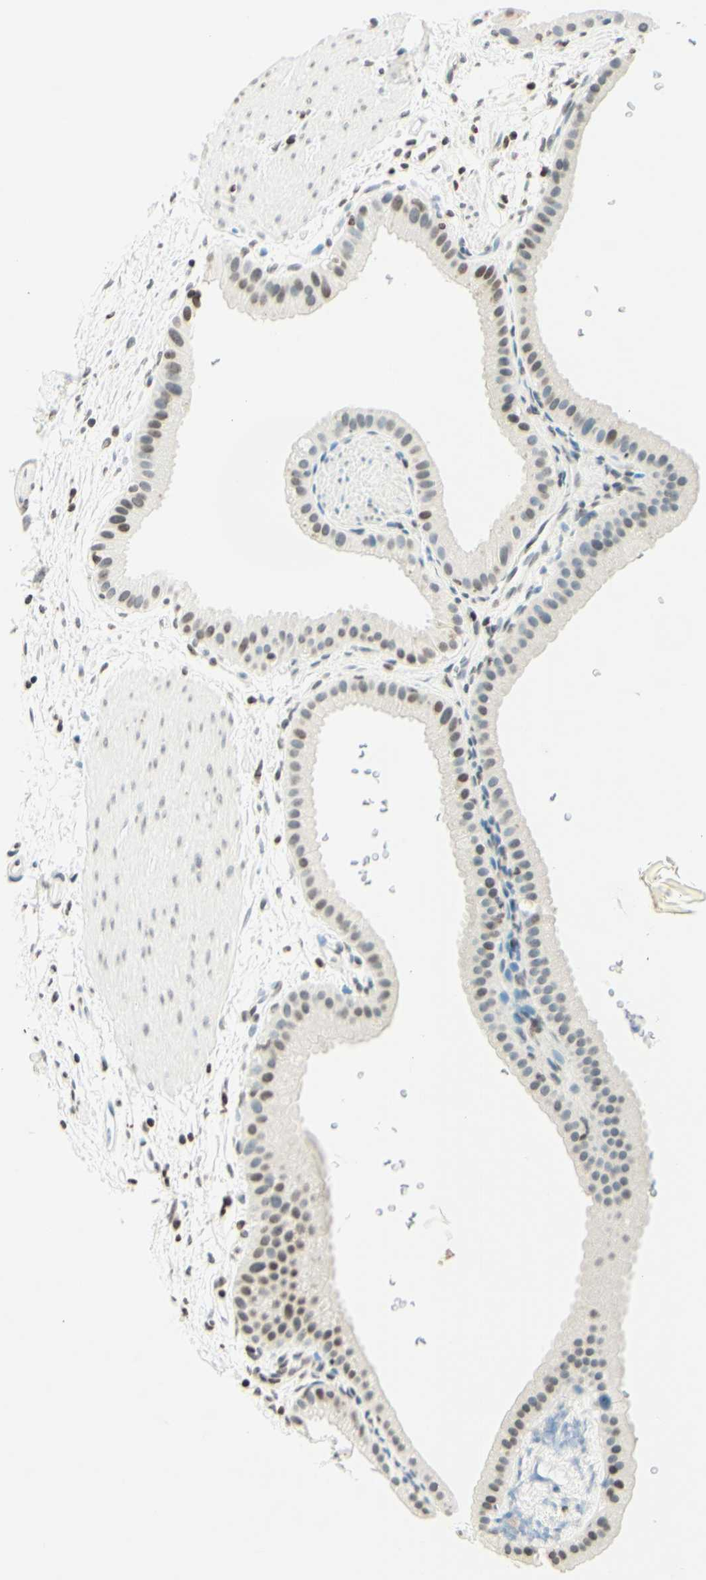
{"staining": {"intensity": "moderate", "quantity": "25%-75%", "location": "nuclear"}, "tissue": "gallbladder", "cell_type": "Glandular cells", "image_type": "normal", "snomed": [{"axis": "morphology", "description": "Normal tissue, NOS"}, {"axis": "topography", "description": "Gallbladder"}], "caption": "DAB immunohistochemical staining of normal human gallbladder exhibits moderate nuclear protein positivity in approximately 25%-75% of glandular cells. The protein is shown in brown color, while the nuclei are stained blue.", "gene": "MSH2", "patient": {"sex": "female", "age": 64}}